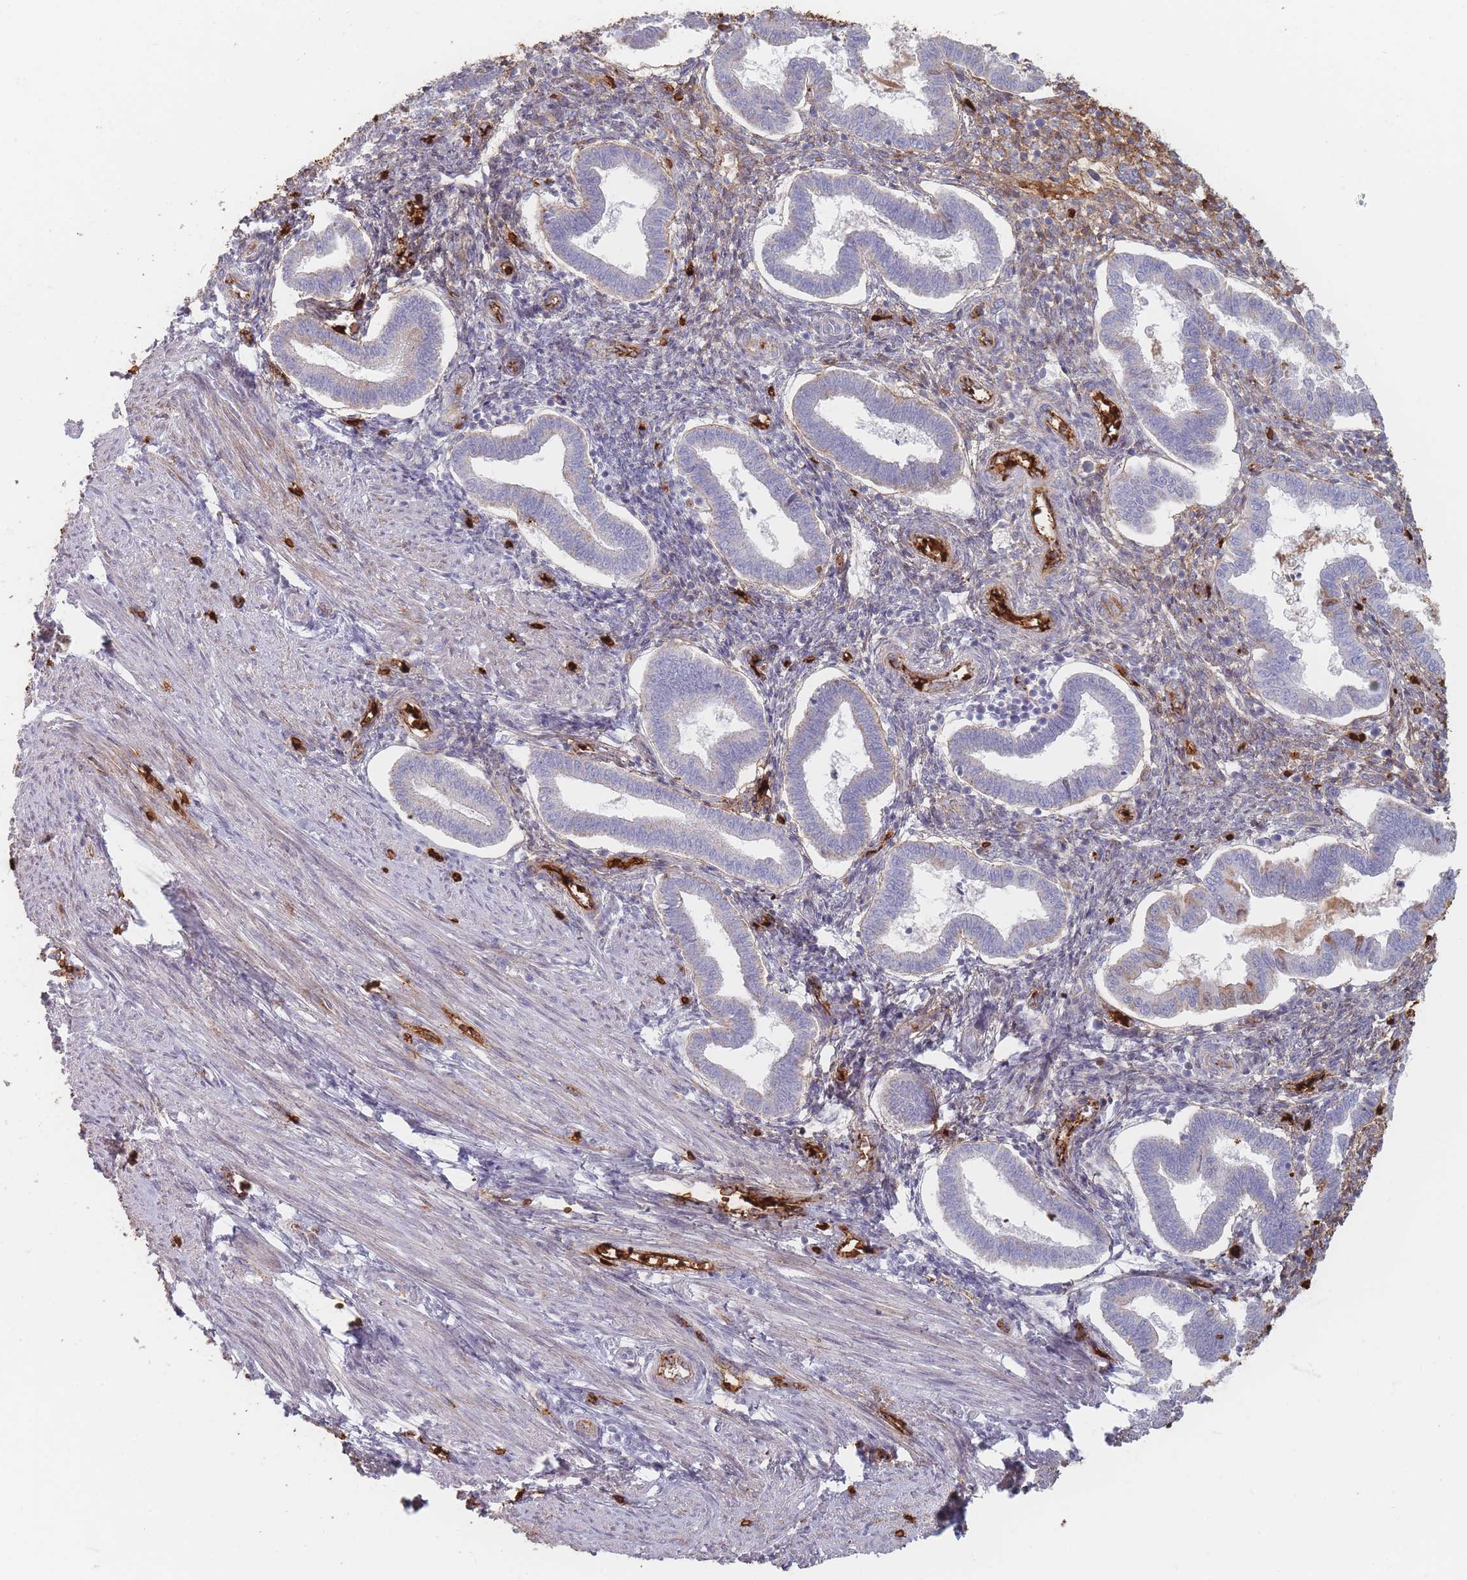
{"staining": {"intensity": "moderate", "quantity": "25%-75%", "location": "cytoplasmic/membranous"}, "tissue": "endometrium", "cell_type": "Cells in endometrial stroma", "image_type": "normal", "snomed": [{"axis": "morphology", "description": "Normal tissue, NOS"}, {"axis": "topography", "description": "Endometrium"}], "caption": "An immunohistochemistry photomicrograph of benign tissue is shown. Protein staining in brown highlights moderate cytoplasmic/membranous positivity in endometrium within cells in endometrial stroma. The staining was performed using DAB to visualize the protein expression in brown, while the nuclei were stained in blue with hematoxylin (Magnification: 20x).", "gene": "SLC2A6", "patient": {"sex": "female", "age": 24}}